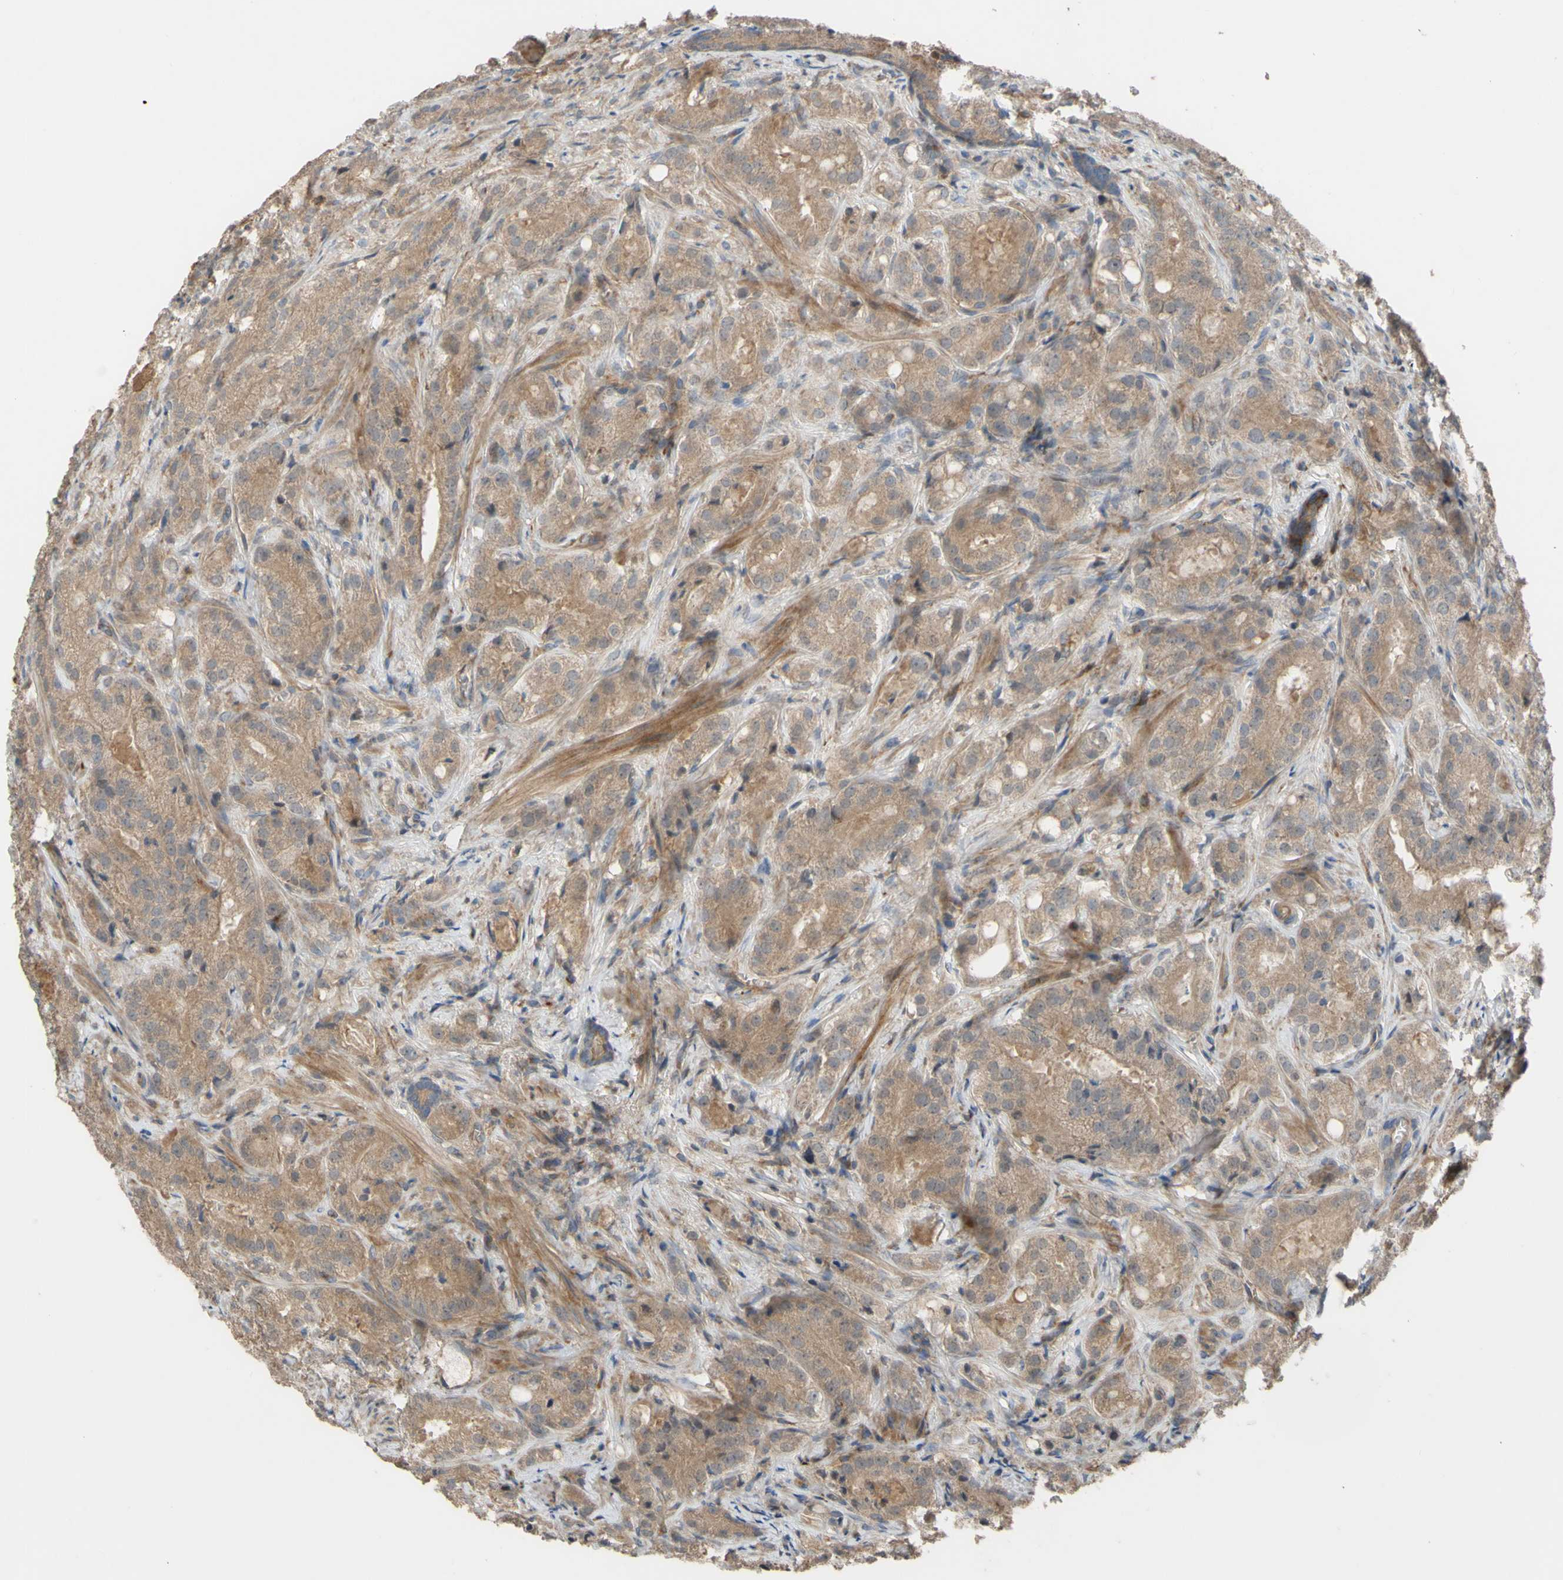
{"staining": {"intensity": "moderate", "quantity": ">75%", "location": "cytoplasmic/membranous"}, "tissue": "prostate cancer", "cell_type": "Tumor cells", "image_type": "cancer", "snomed": [{"axis": "morphology", "description": "Adenocarcinoma, High grade"}, {"axis": "topography", "description": "Prostate"}], "caption": "About >75% of tumor cells in human prostate cancer reveal moderate cytoplasmic/membranous protein staining as visualized by brown immunohistochemical staining.", "gene": "SHROOM4", "patient": {"sex": "male", "age": 64}}